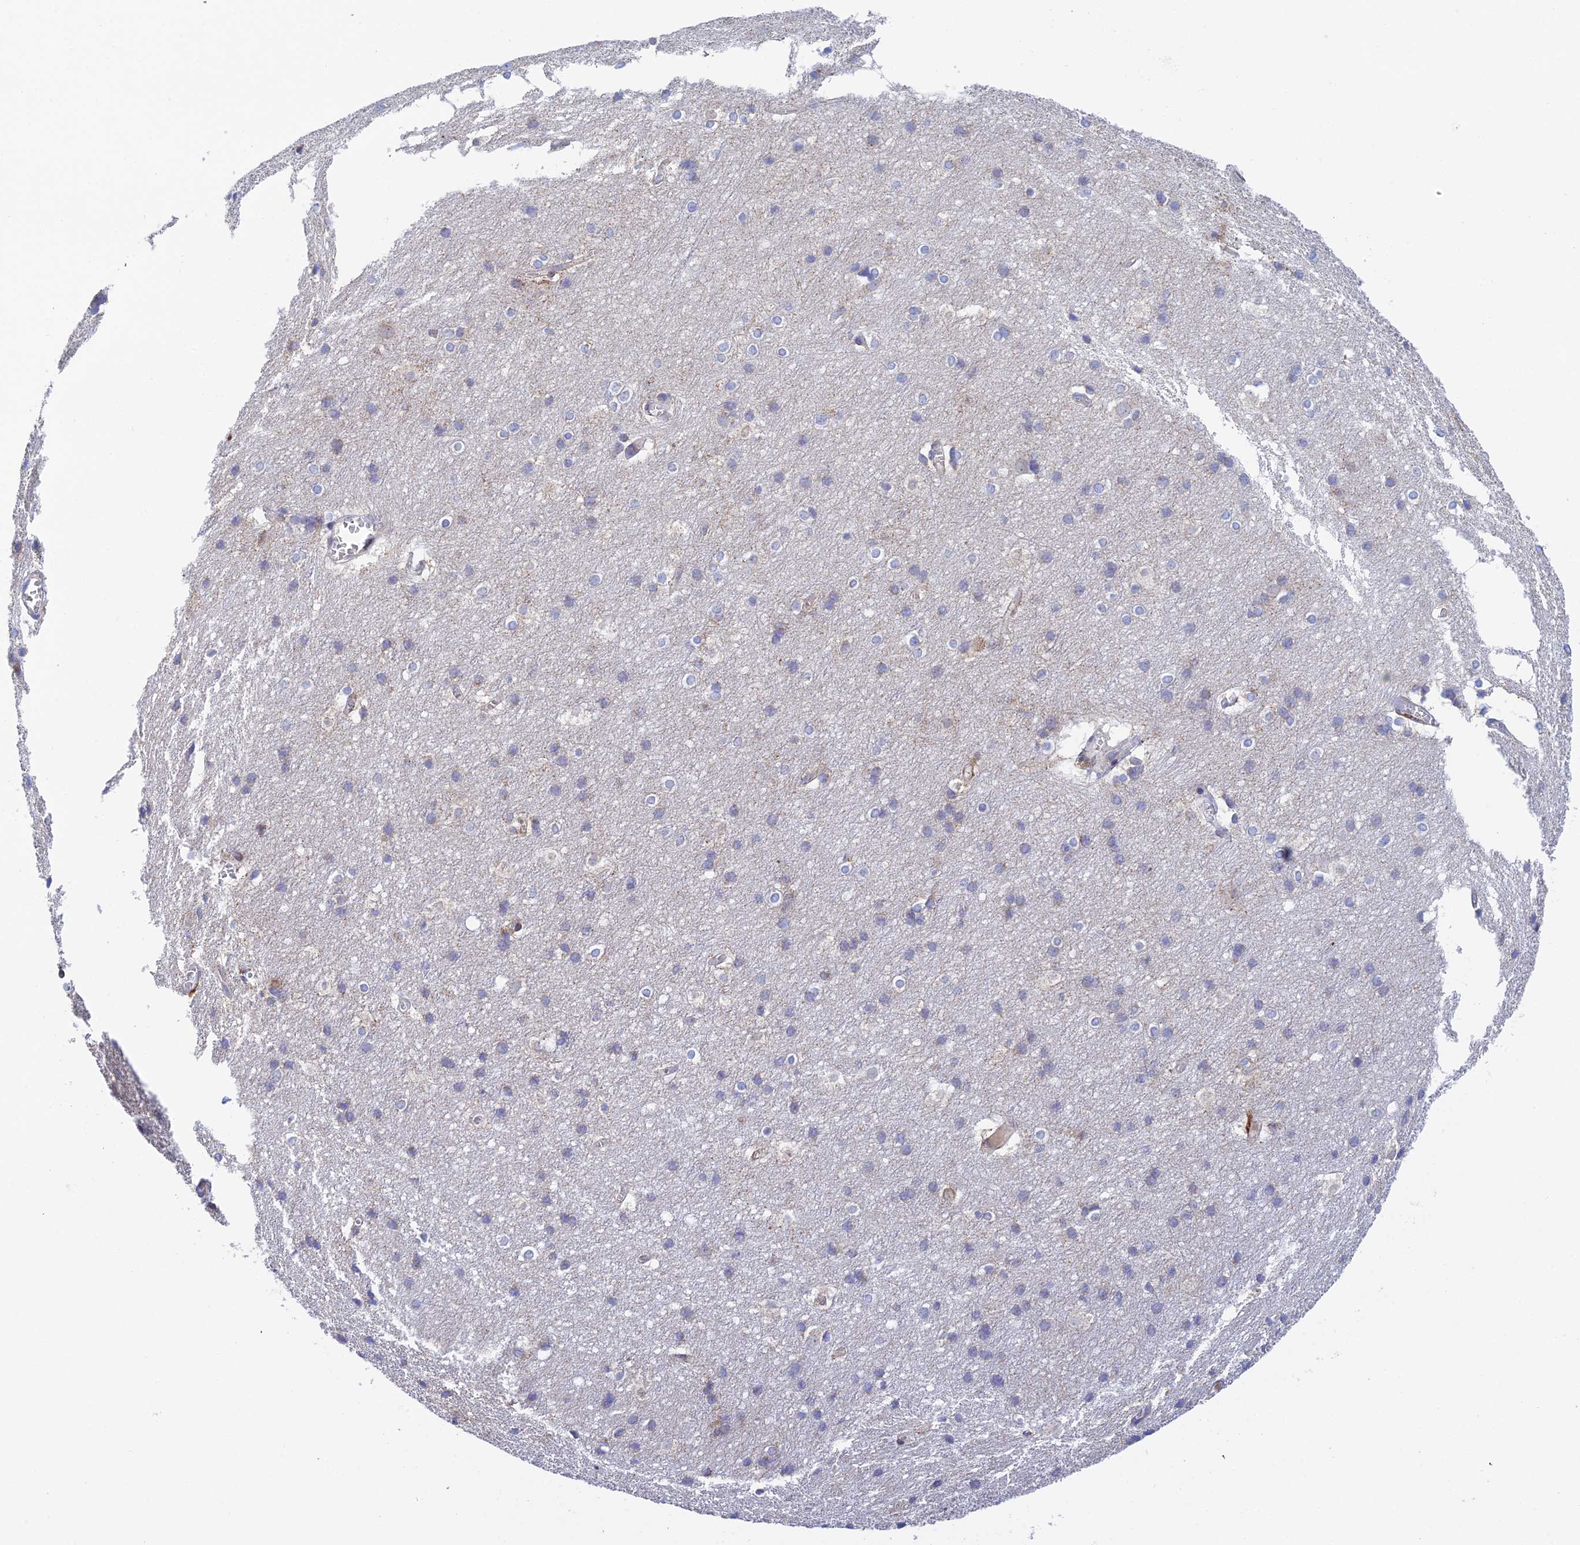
{"staining": {"intensity": "negative", "quantity": "none", "location": "none"}, "tissue": "cerebral cortex", "cell_type": "Endothelial cells", "image_type": "normal", "snomed": [{"axis": "morphology", "description": "Normal tissue, NOS"}, {"axis": "topography", "description": "Cerebral cortex"}], "caption": "The immunohistochemistry micrograph has no significant staining in endothelial cells of cerebral cortex. Brightfield microscopy of immunohistochemistry stained with DAB (3,3'-diaminobenzidine) (brown) and hematoxylin (blue), captured at high magnification.", "gene": "CSPG4", "patient": {"sex": "male", "age": 54}}